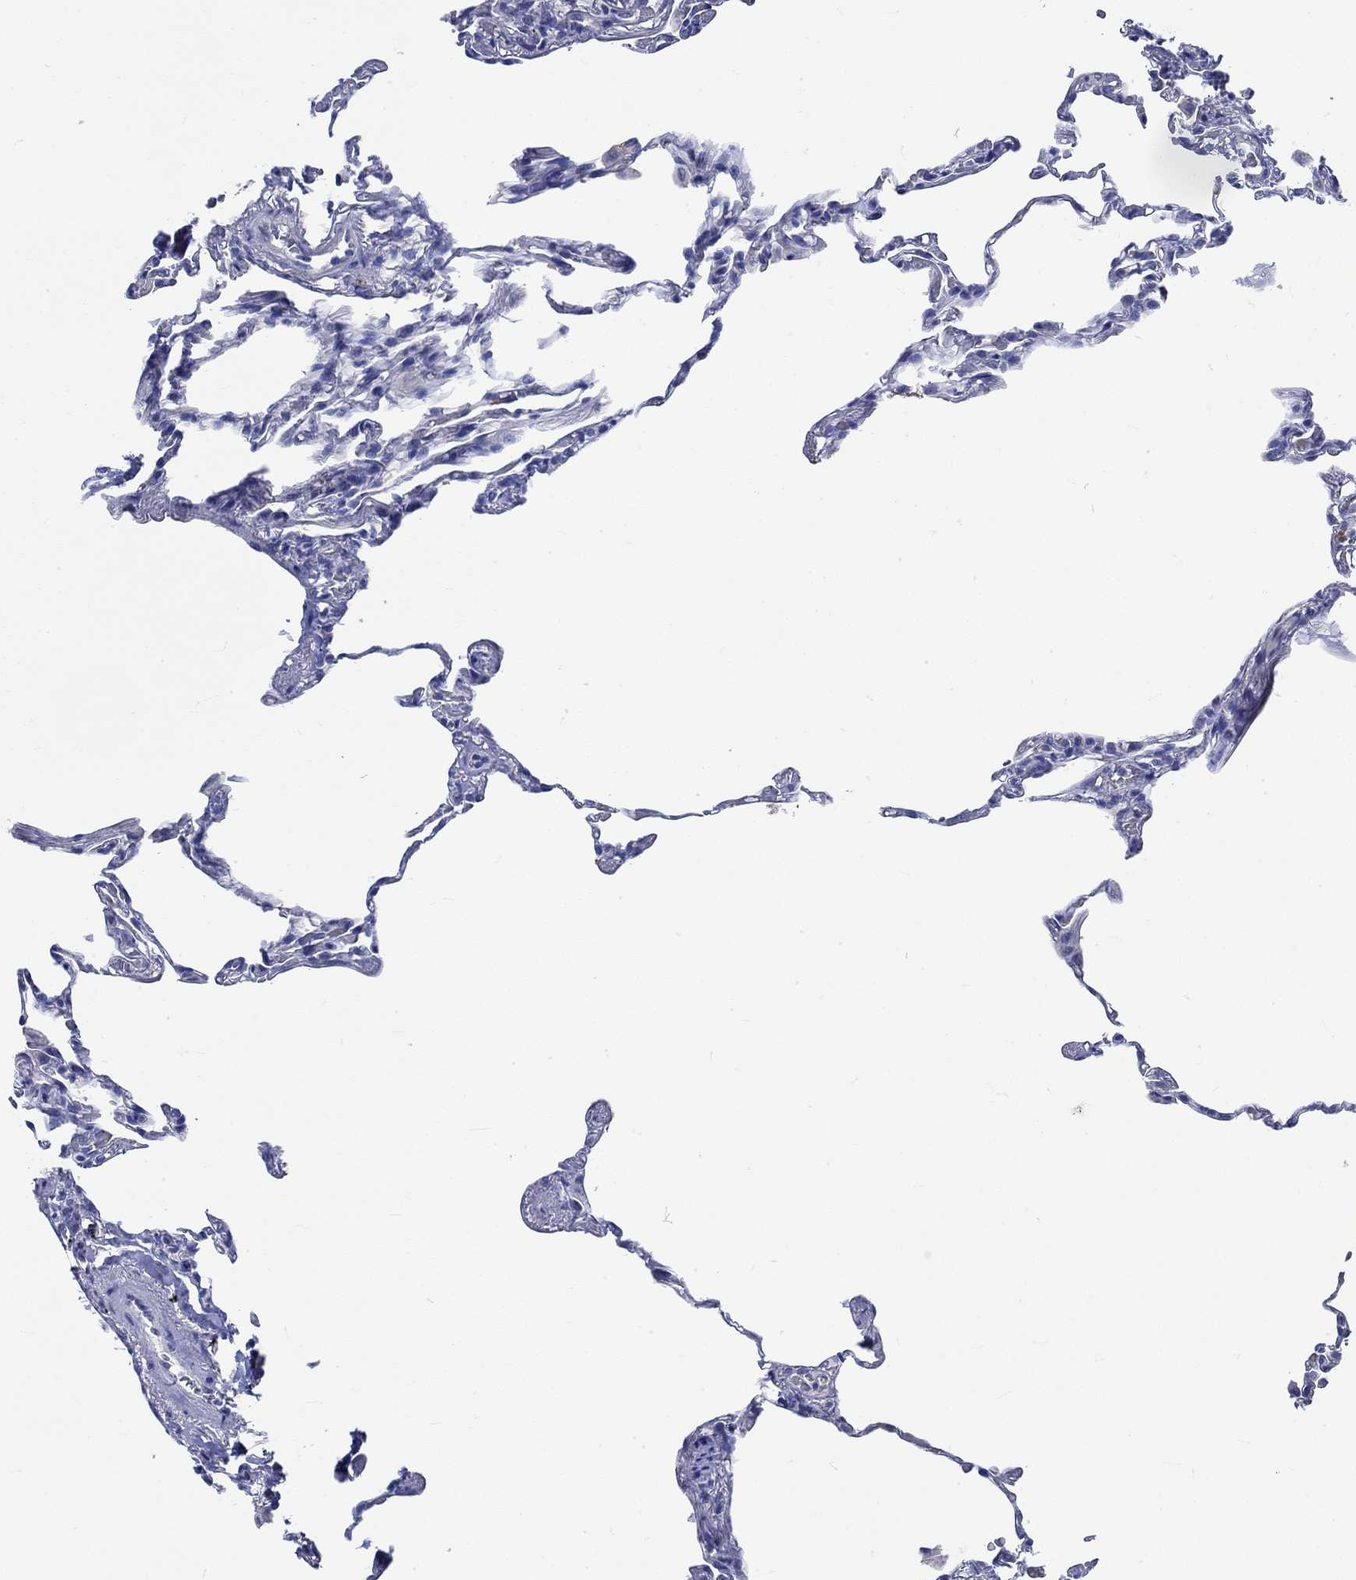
{"staining": {"intensity": "negative", "quantity": "none", "location": "none"}, "tissue": "lung", "cell_type": "Alveolar cells", "image_type": "normal", "snomed": [{"axis": "morphology", "description": "Normal tissue, NOS"}, {"axis": "topography", "description": "Lung"}], "caption": "Benign lung was stained to show a protein in brown. There is no significant expression in alveolar cells.", "gene": "KCNA1", "patient": {"sex": "female", "age": 57}}